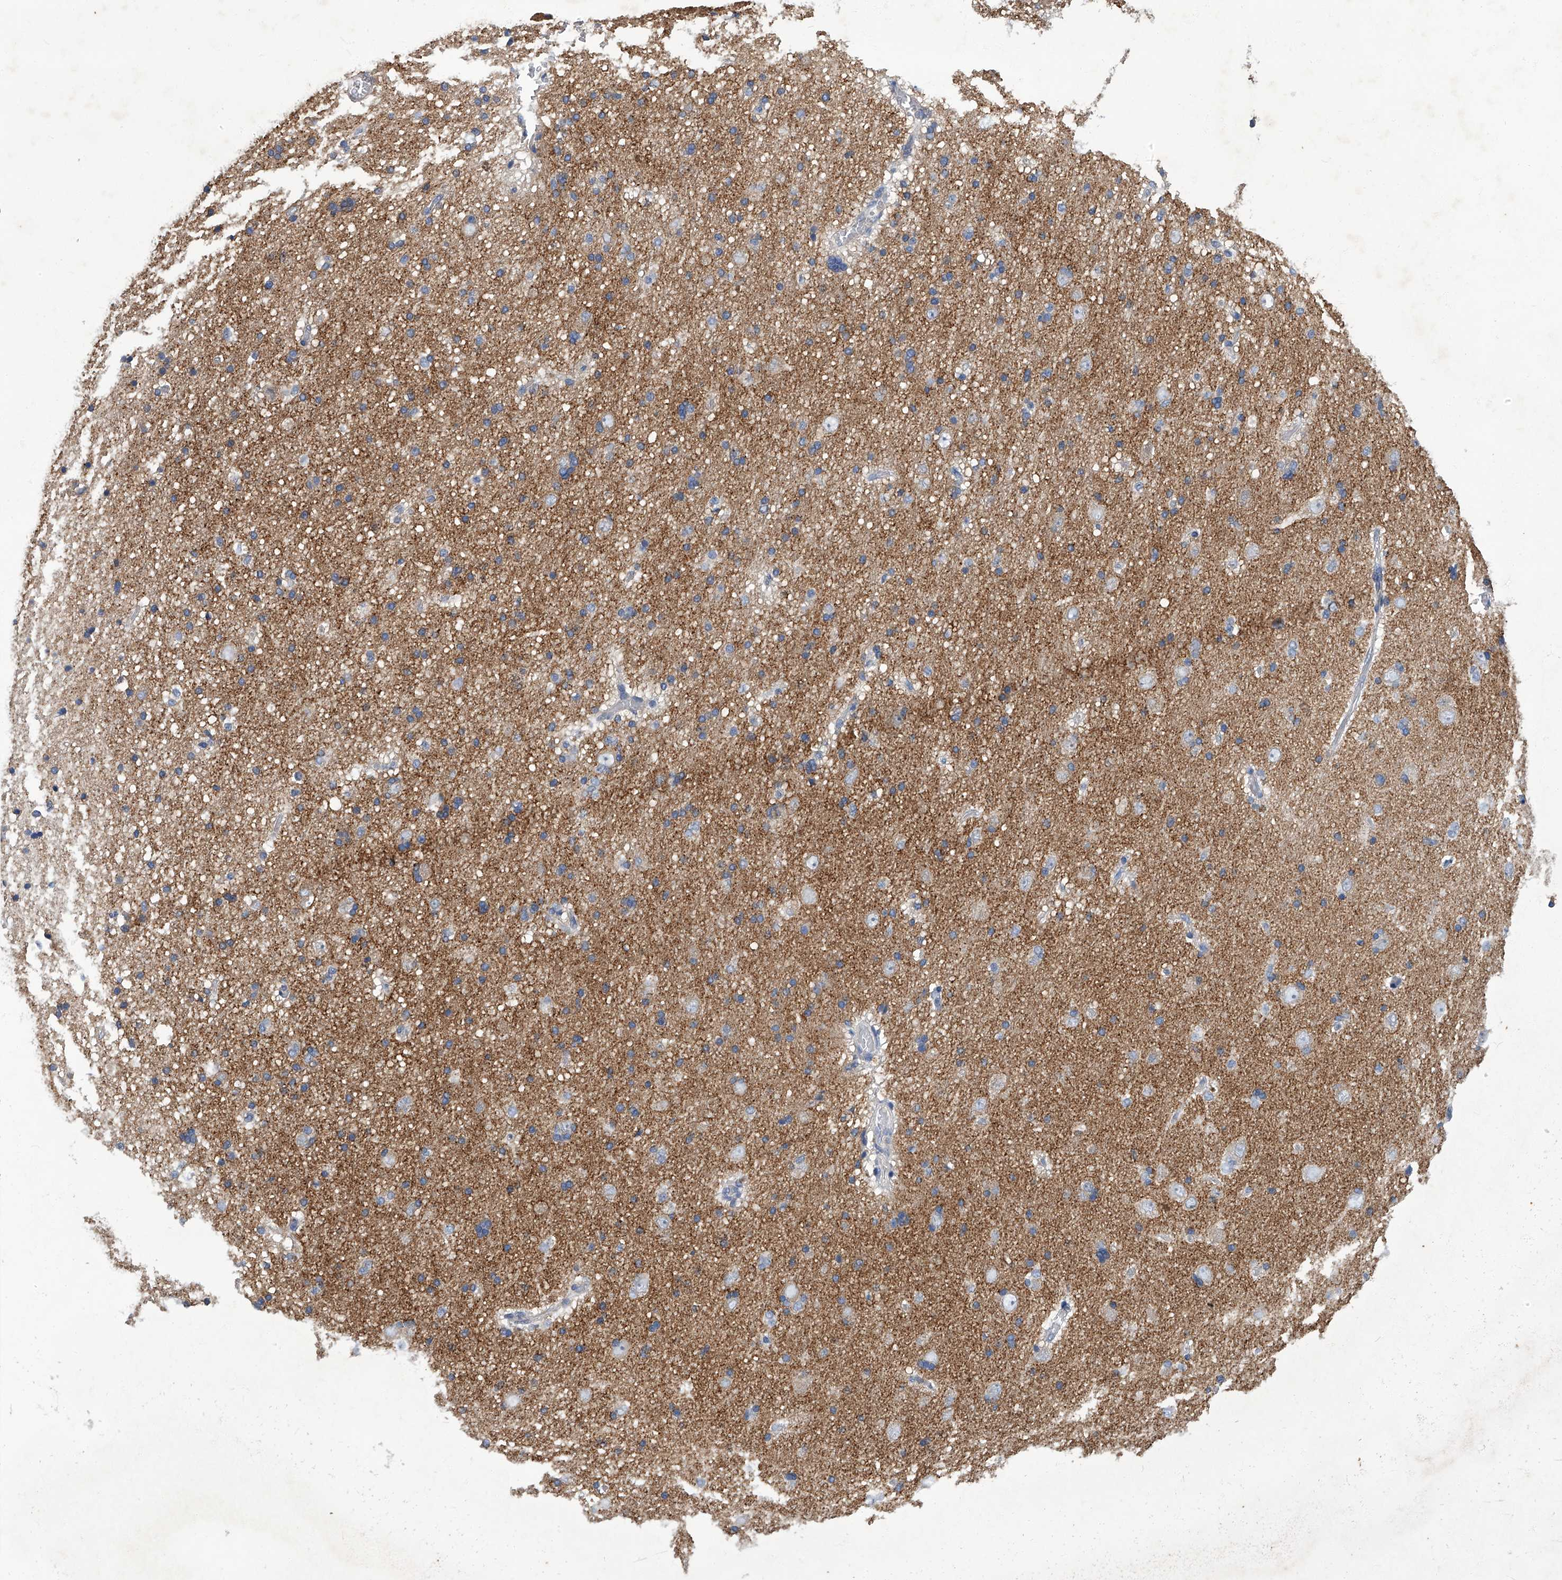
{"staining": {"intensity": "negative", "quantity": "none", "location": "none"}, "tissue": "cerebral cortex", "cell_type": "Endothelial cells", "image_type": "normal", "snomed": [{"axis": "morphology", "description": "Normal tissue, NOS"}, {"axis": "topography", "description": "Cerebral cortex"}], "caption": "Immunohistochemistry of normal human cerebral cortex exhibits no expression in endothelial cells.", "gene": "TGFBR1", "patient": {"sex": "male", "age": 34}}